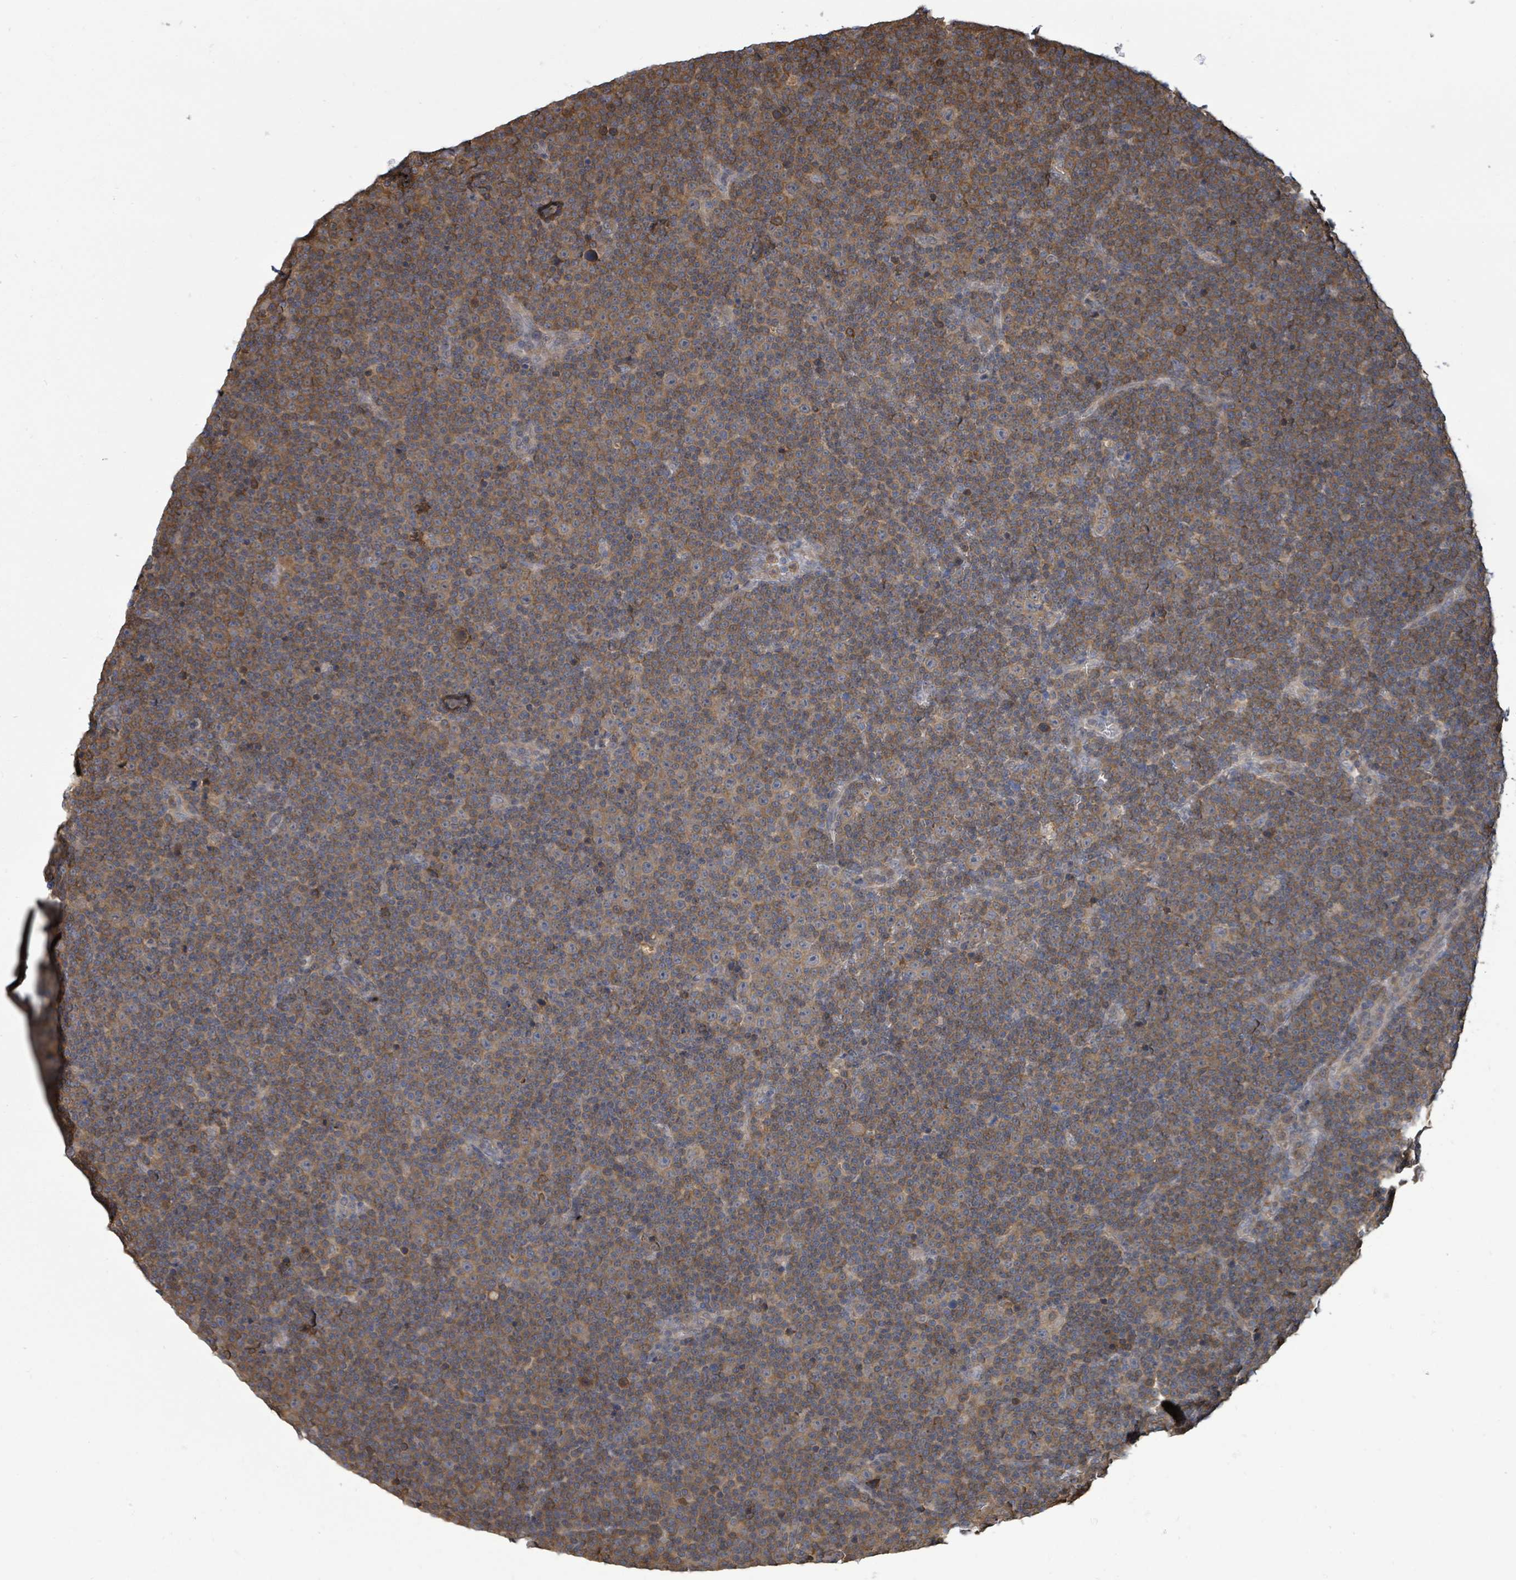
{"staining": {"intensity": "moderate", "quantity": "25%-75%", "location": "cytoplasmic/membranous"}, "tissue": "lymphoma", "cell_type": "Tumor cells", "image_type": "cancer", "snomed": [{"axis": "morphology", "description": "Malignant lymphoma, non-Hodgkin's type, Low grade"}, {"axis": "topography", "description": "Lymph node"}], "caption": "The micrograph shows a brown stain indicating the presence of a protein in the cytoplasmic/membranous of tumor cells in low-grade malignant lymphoma, non-Hodgkin's type.", "gene": "PGAM1", "patient": {"sex": "female", "age": 67}}